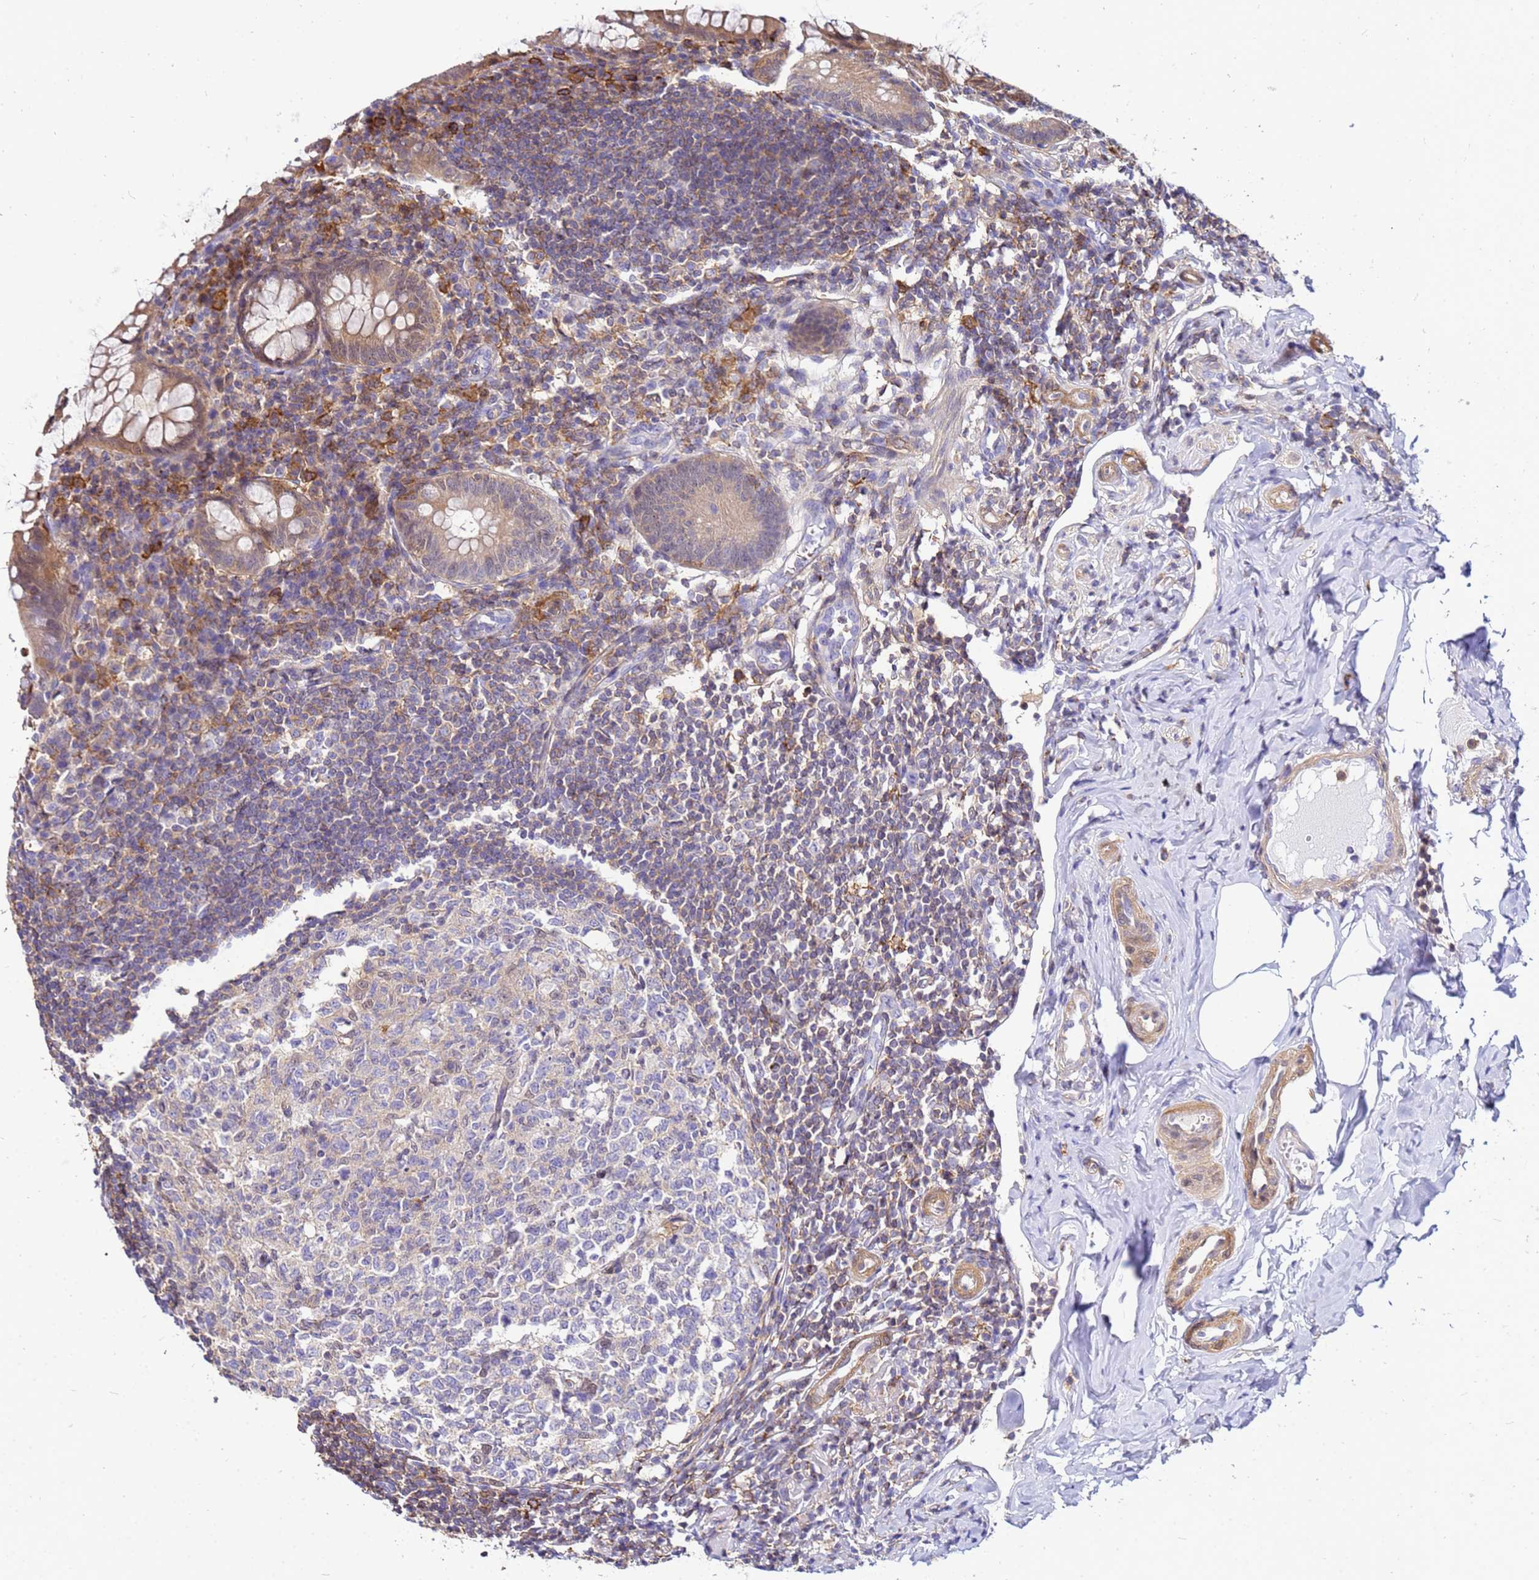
{"staining": {"intensity": "moderate", "quantity": ">75%", "location": "cytoplasmic/membranous"}, "tissue": "appendix", "cell_type": "Glandular cells", "image_type": "normal", "snomed": [{"axis": "morphology", "description": "Normal tissue, NOS"}, {"axis": "topography", "description": "Appendix"}], "caption": "Glandular cells exhibit medium levels of moderate cytoplasmic/membranous expression in about >75% of cells in normal appendix. Nuclei are stained in blue.", "gene": "DBNDD2", "patient": {"sex": "female", "age": 33}}